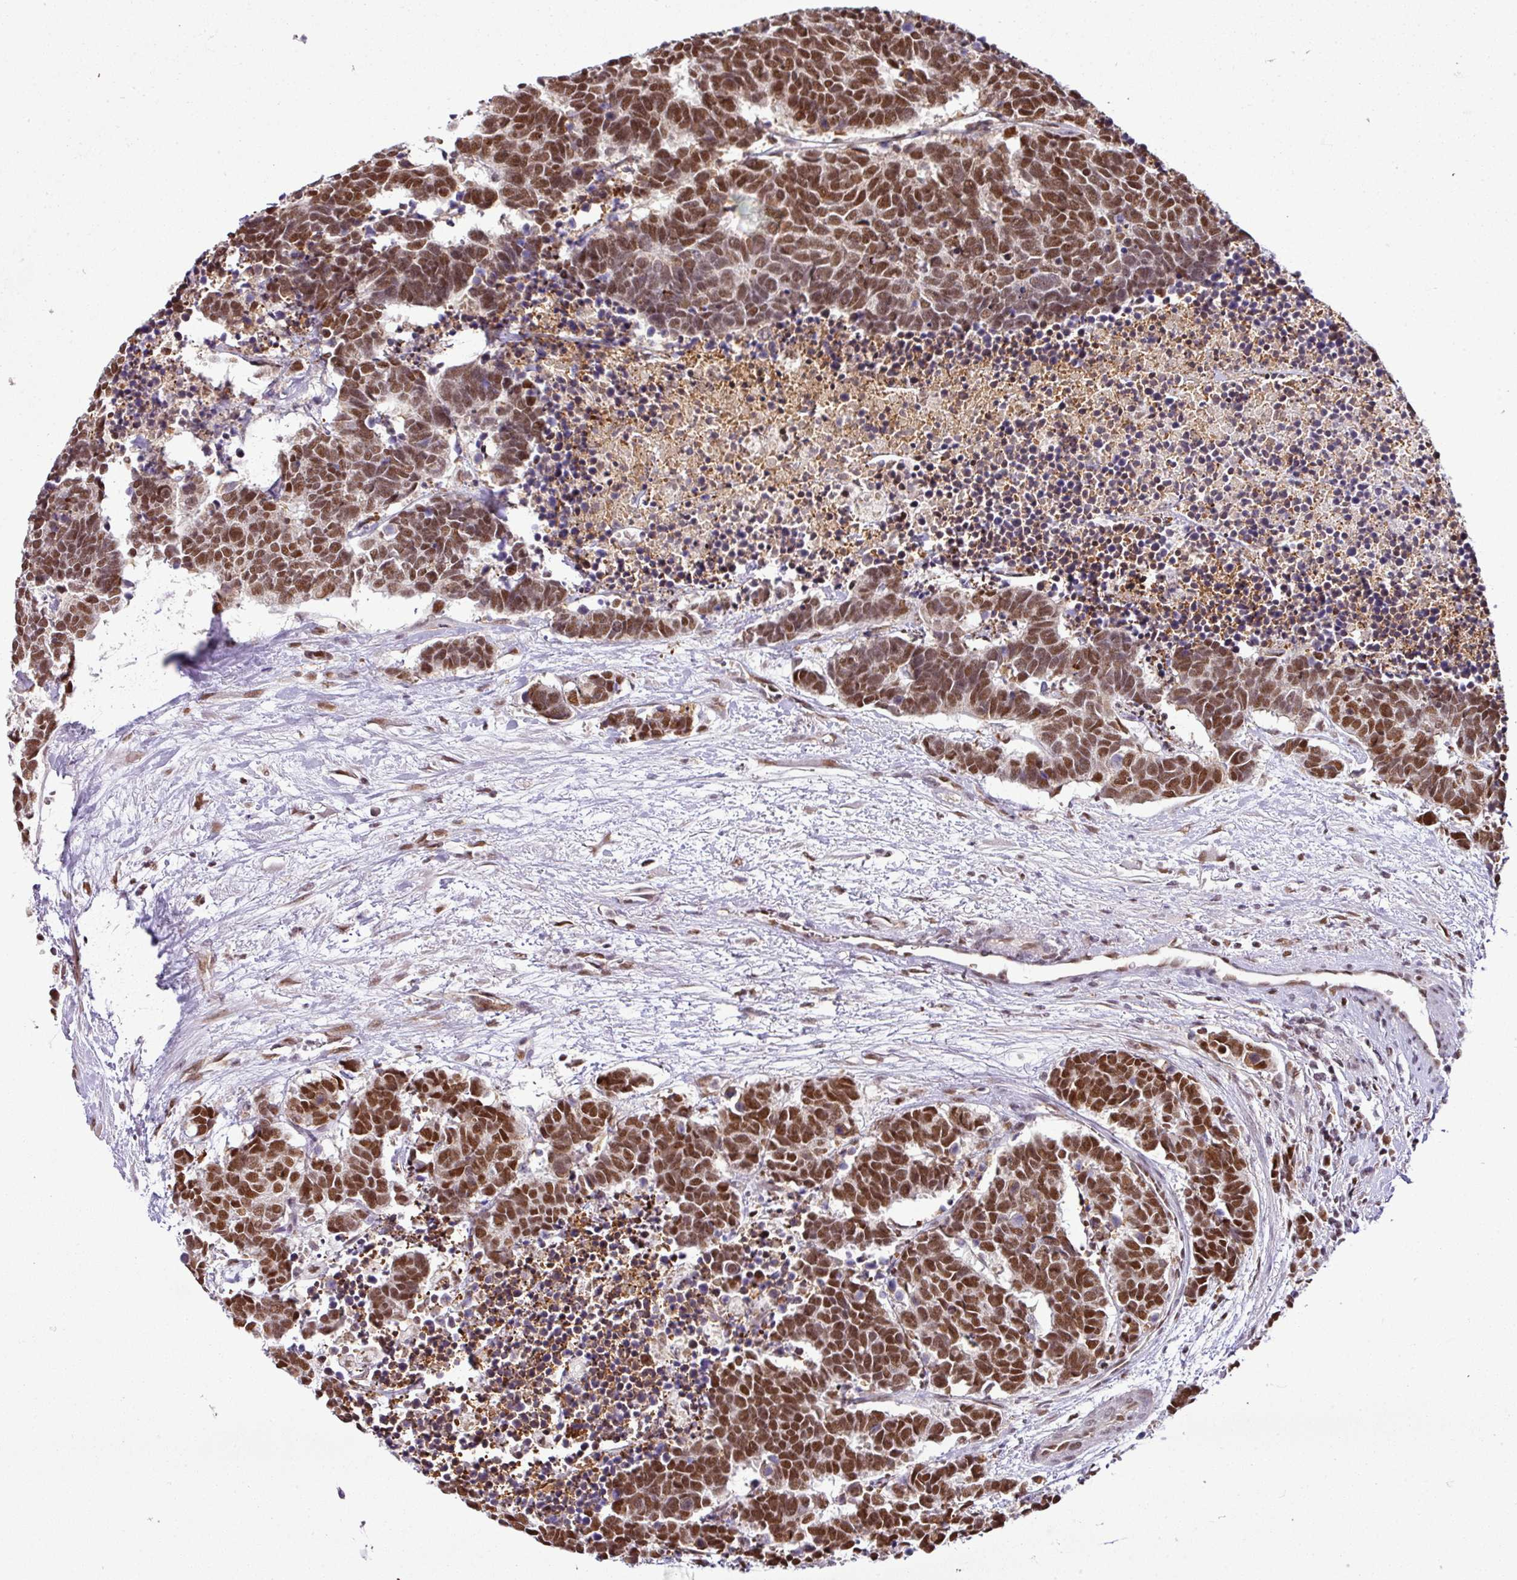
{"staining": {"intensity": "moderate", "quantity": ">75%", "location": "nuclear"}, "tissue": "carcinoid", "cell_type": "Tumor cells", "image_type": "cancer", "snomed": [{"axis": "morphology", "description": "Carcinoma, NOS"}, {"axis": "morphology", "description": "Carcinoid, malignant, NOS"}, {"axis": "topography", "description": "Urinary bladder"}], "caption": "Tumor cells show medium levels of moderate nuclear positivity in about >75% of cells in human carcinoma.", "gene": "PGAP4", "patient": {"sex": "male", "age": 57}}